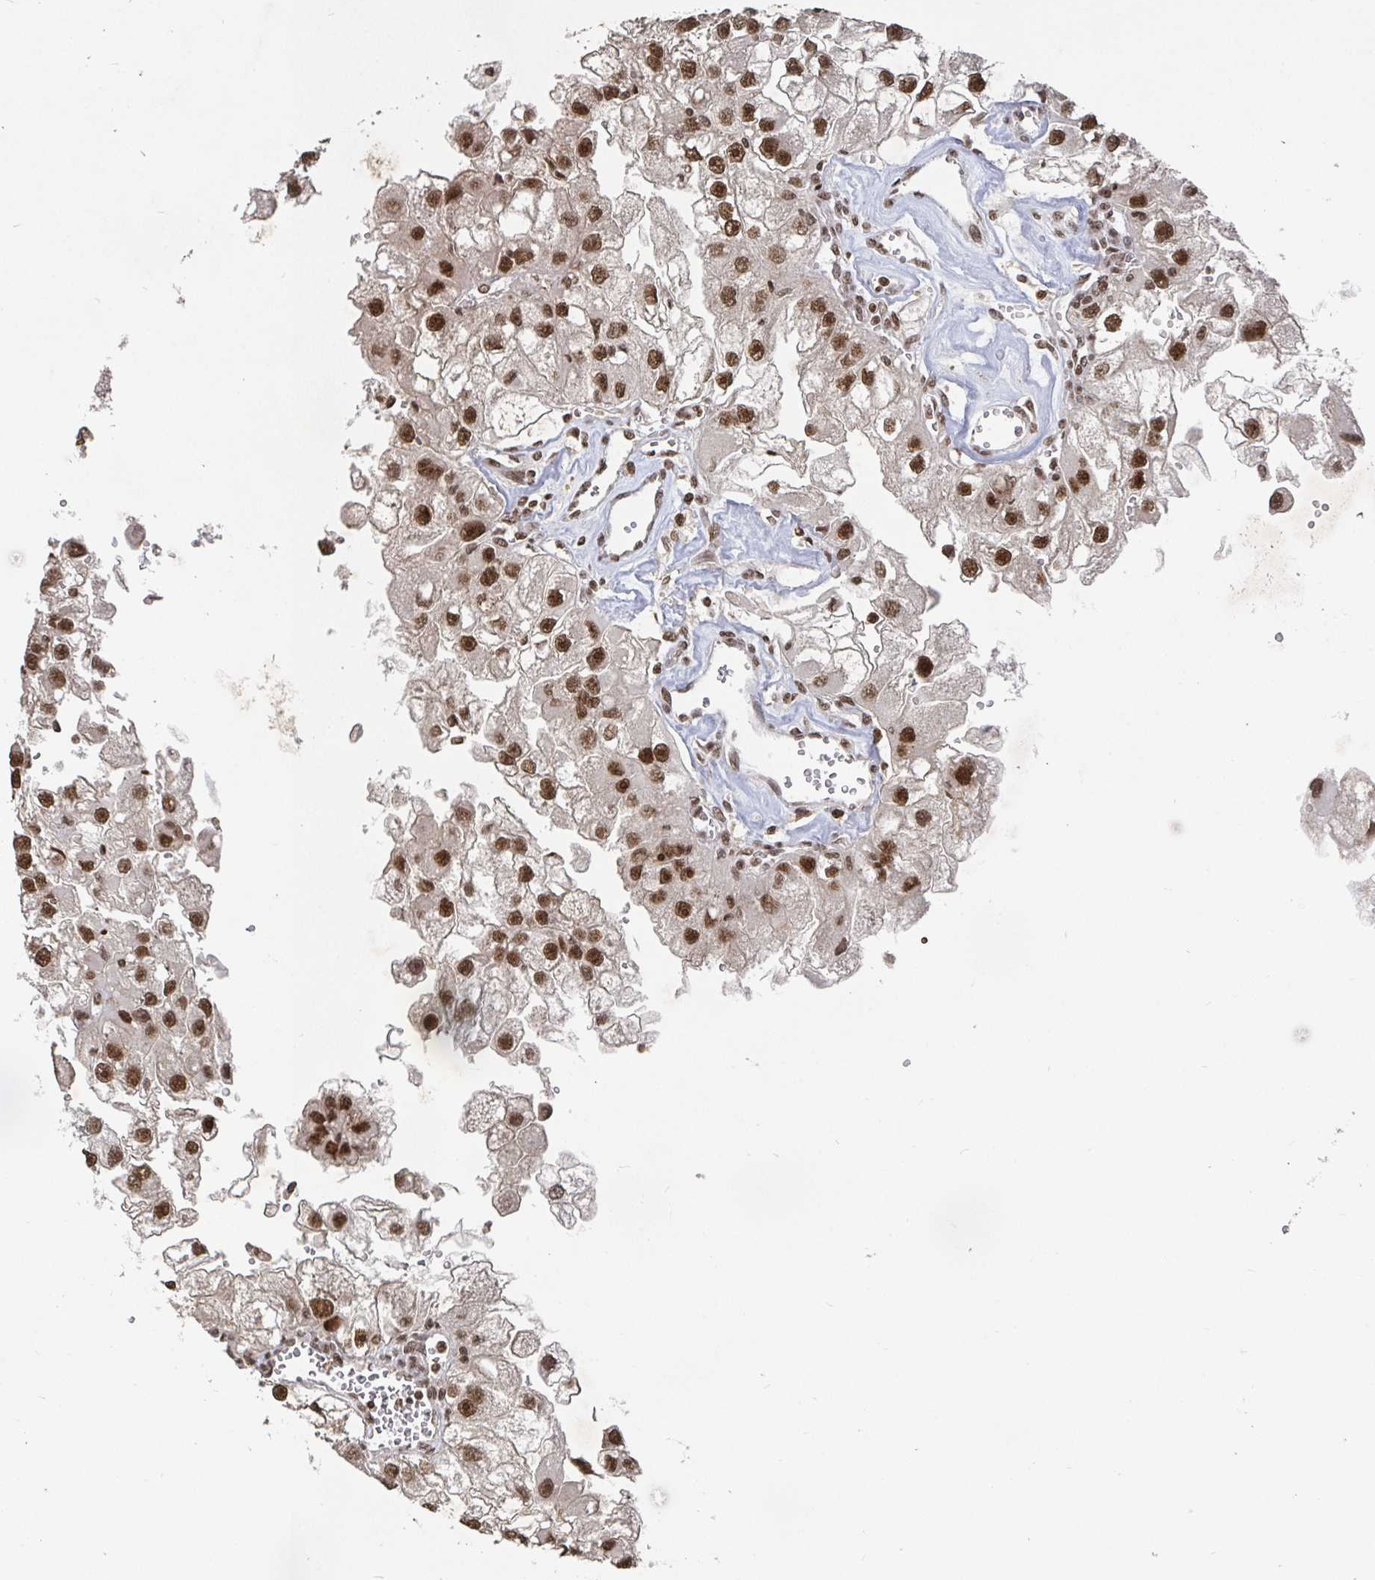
{"staining": {"intensity": "strong", "quantity": ">75%", "location": "nuclear"}, "tissue": "renal cancer", "cell_type": "Tumor cells", "image_type": "cancer", "snomed": [{"axis": "morphology", "description": "Adenocarcinoma, NOS"}, {"axis": "topography", "description": "Kidney"}], "caption": "Protein staining shows strong nuclear staining in approximately >75% of tumor cells in renal cancer (adenocarcinoma).", "gene": "ZDHHC12", "patient": {"sex": "male", "age": 63}}